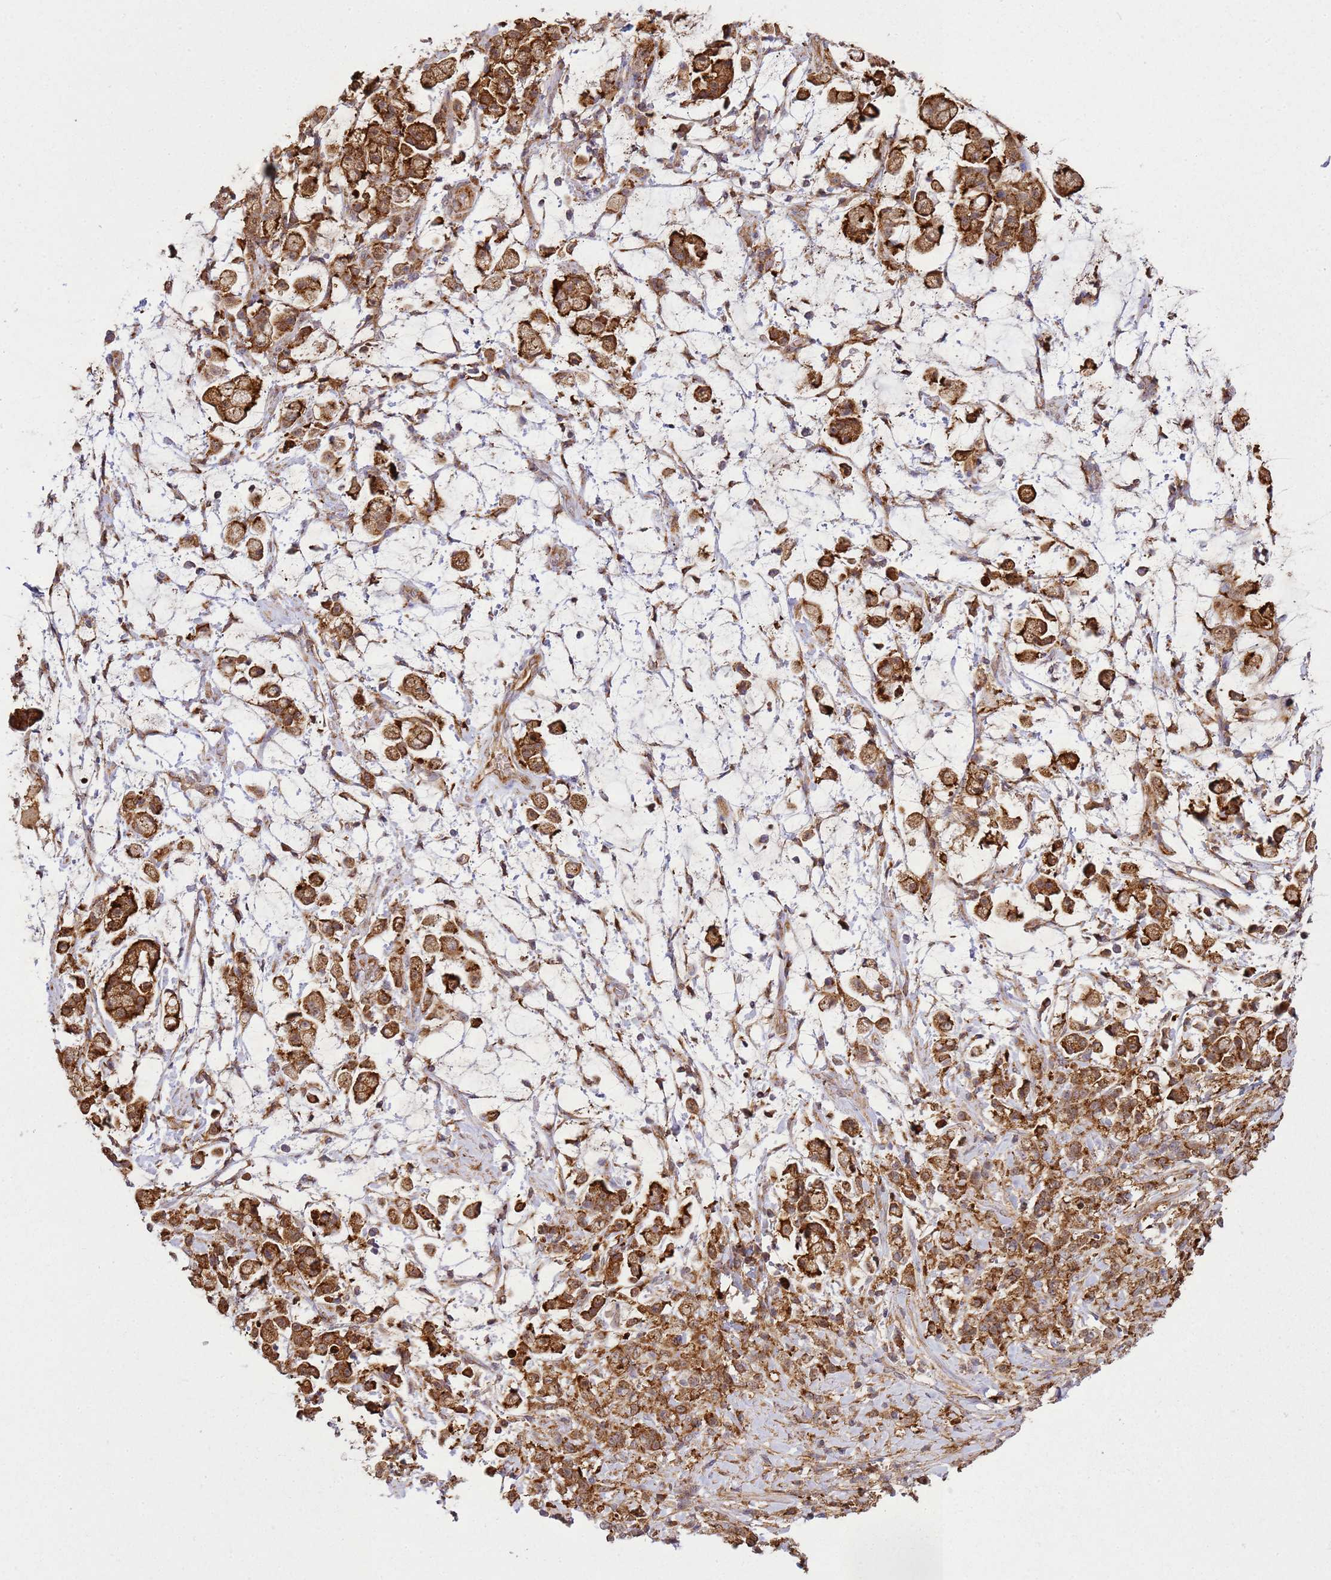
{"staining": {"intensity": "strong", "quantity": ">75%", "location": "cytoplasmic/membranous"}, "tissue": "stomach cancer", "cell_type": "Tumor cells", "image_type": "cancer", "snomed": [{"axis": "morphology", "description": "Adenocarcinoma, NOS"}, {"axis": "topography", "description": "Stomach"}], "caption": "A brown stain labels strong cytoplasmic/membranous positivity of a protein in human adenocarcinoma (stomach) tumor cells.", "gene": "GABRE", "patient": {"sex": "female", "age": 60}}